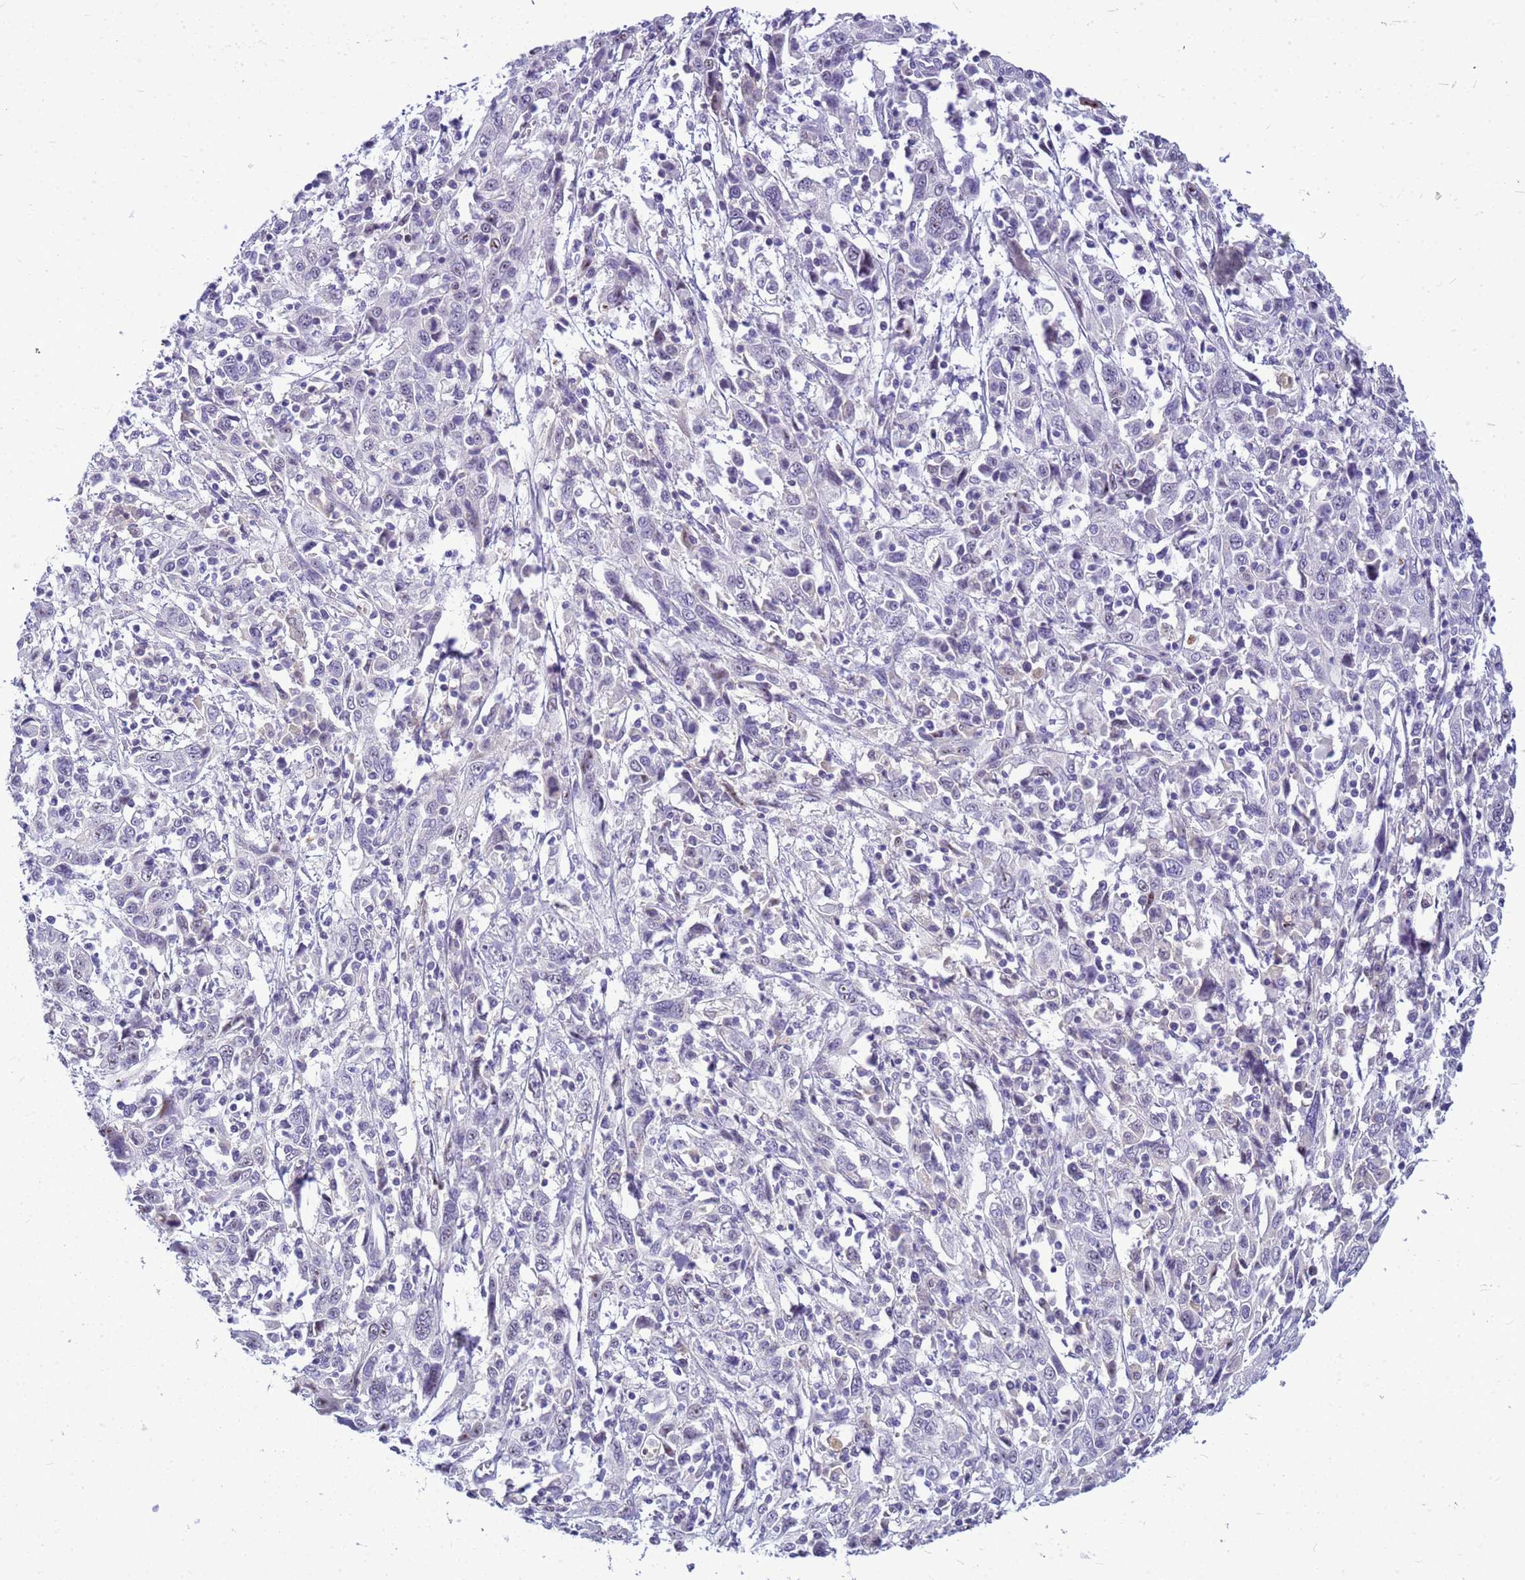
{"staining": {"intensity": "negative", "quantity": "none", "location": "none"}, "tissue": "cervical cancer", "cell_type": "Tumor cells", "image_type": "cancer", "snomed": [{"axis": "morphology", "description": "Squamous cell carcinoma, NOS"}, {"axis": "topography", "description": "Cervix"}], "caption": "Immunohistochemistry (IHC) image of cervical squamous cell carcinoma stained for a protein (brown), which shows no positivity in tumor cells. (Brightfield microscopy of DAB (3,3'-diaminobenzidine) immunohistochemistry at high magnification).", "gene": "DMRTC2", "patient": {"sex": "female", "age": 46}}